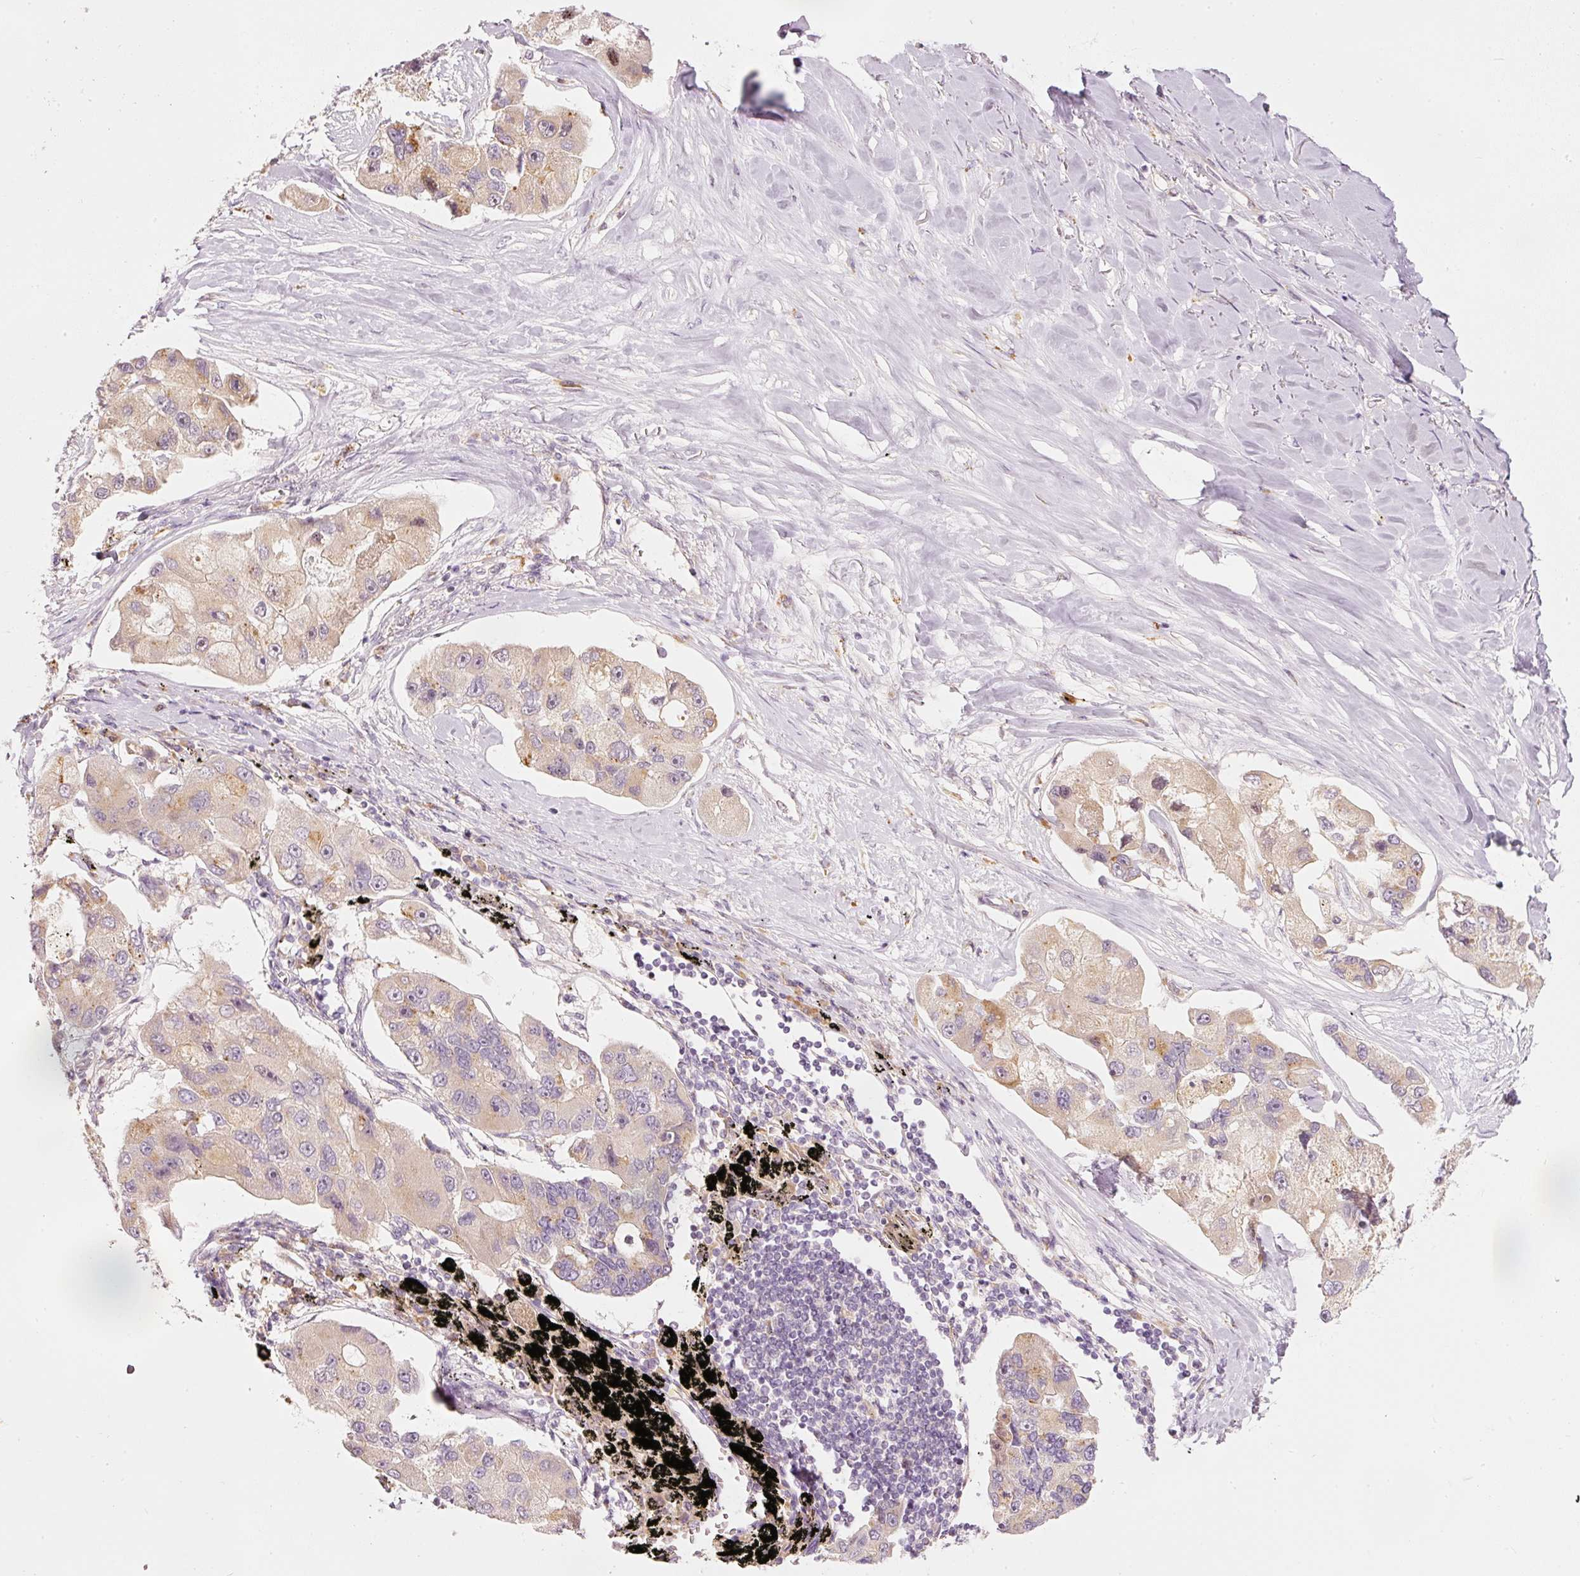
{"staining": {"intensity": "weak", "quantity": "25%-75%", "location": "cytoplasmic/membranous"}, "tissue": "lung cancer", "cell_type": "Tumor cells", "image_type": "cancer", "snomed": [{"axis": "morphology", "description": "Adenocarcinoma, NOS"}, {"axis": "topography", "description": "Lung"}], "caption": "Tumor cells show low levels of weak cytoplasmic/membranous staining in approximately 25%-75% of cells in lung cancer. (DAB = brown stain, brightfield microscopy at high magnification).", "gene": "MAP10", "patient": {"sex": "female", "age": 54}}